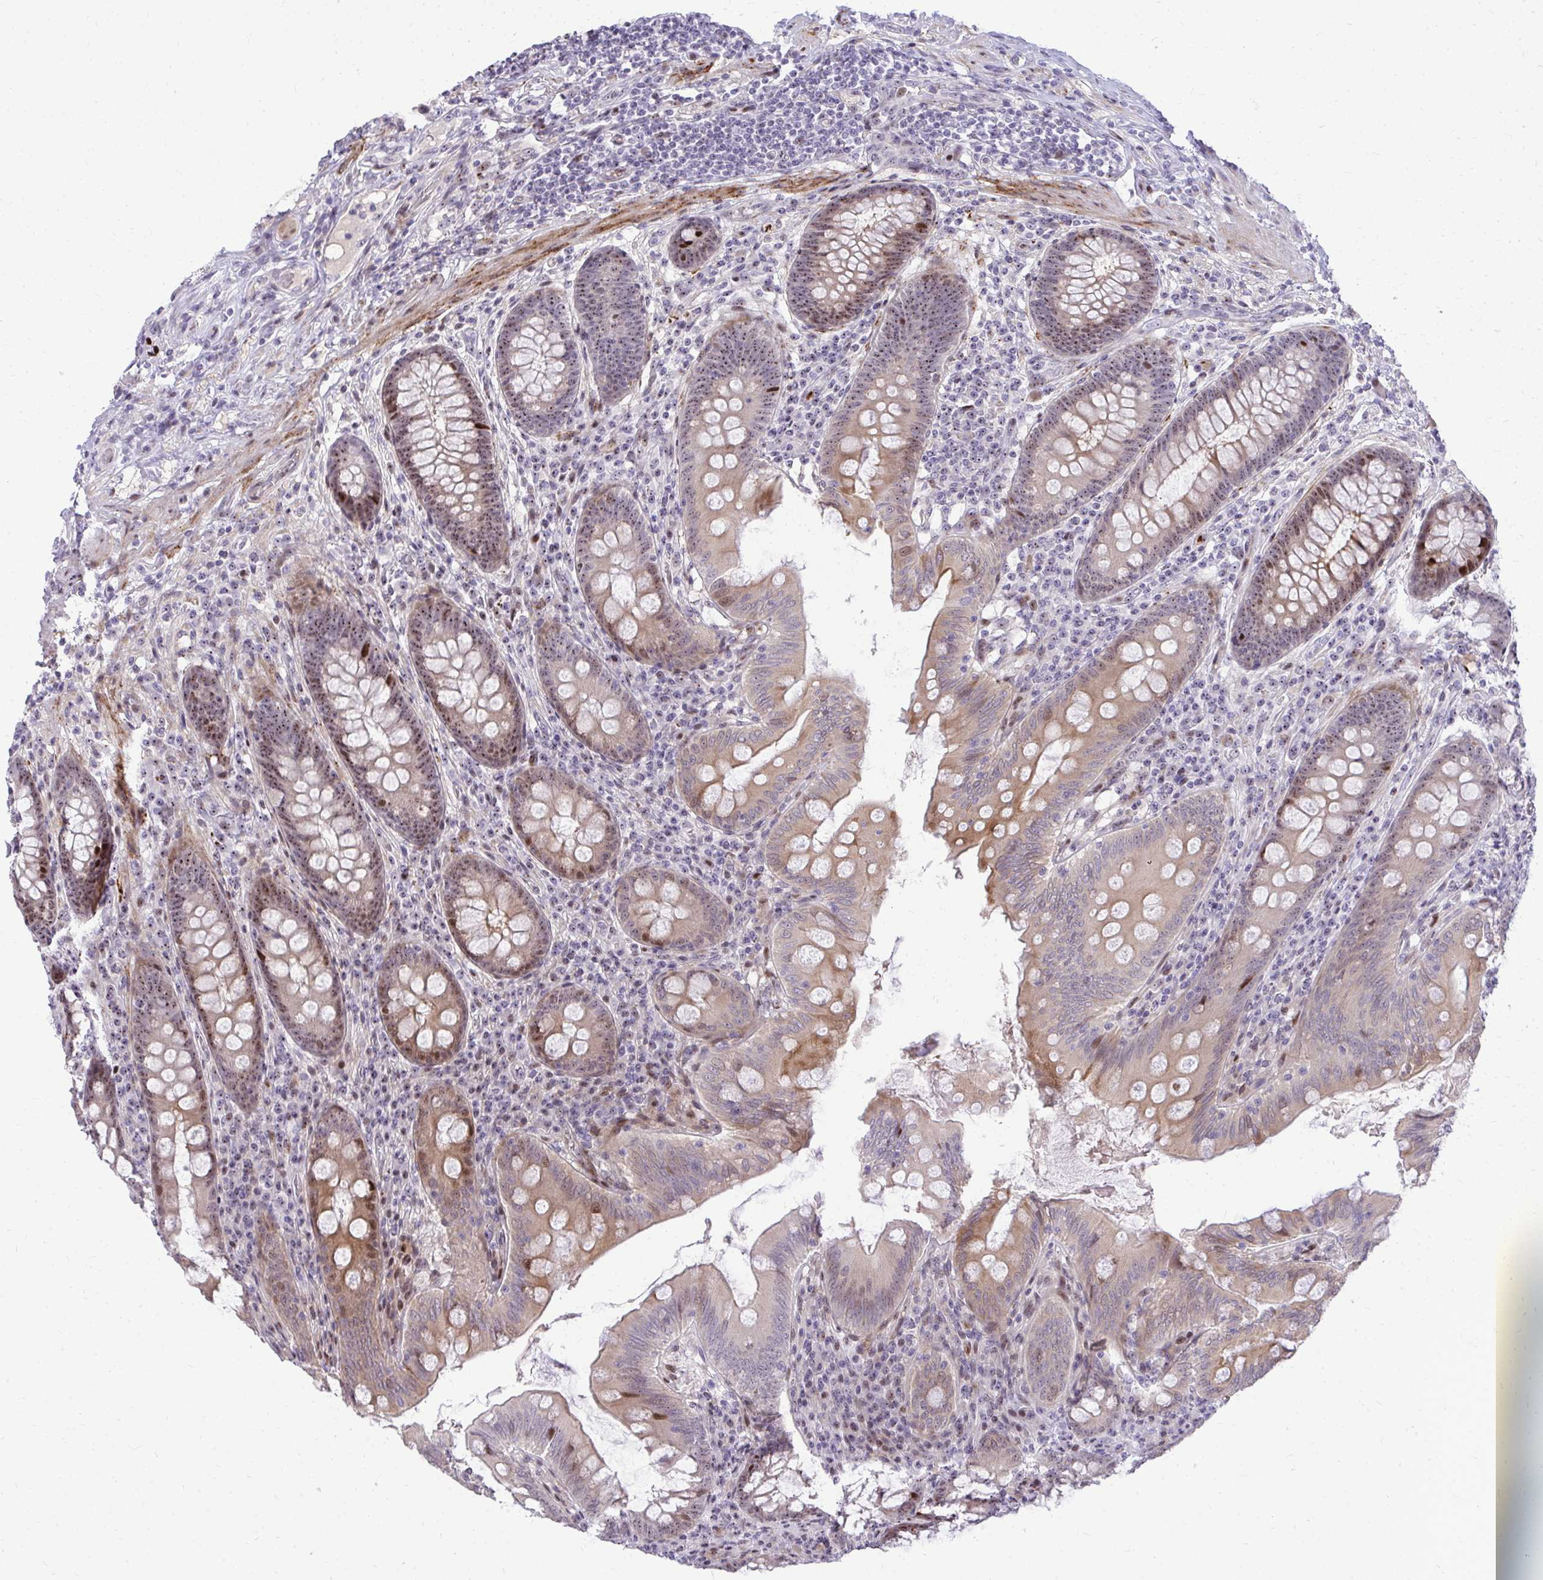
{"staining": {"intensity": "moderate", "quantity": "25%-75%", "location": "cytoplasmic/membranous,nuclear"}, "tissue": "appendix", "cell_type": "Glandular cells", "image_type": "normal", "snomed": [{"axis": "morphology", "description": "Normal tissue, NOS"}, {"axis": "topography", "description": "Appendix"}], "caption": "Protein expression analysis of benign appendix demonstrates moderate cytoplasmic/membranous,nuclear expression in approximately 25%-75% of glandular cells. (DAB IHC with brightfield microscopy, high magnification).", "gene": "DLX4", "patient": {"sex": "male", "age": 71}}